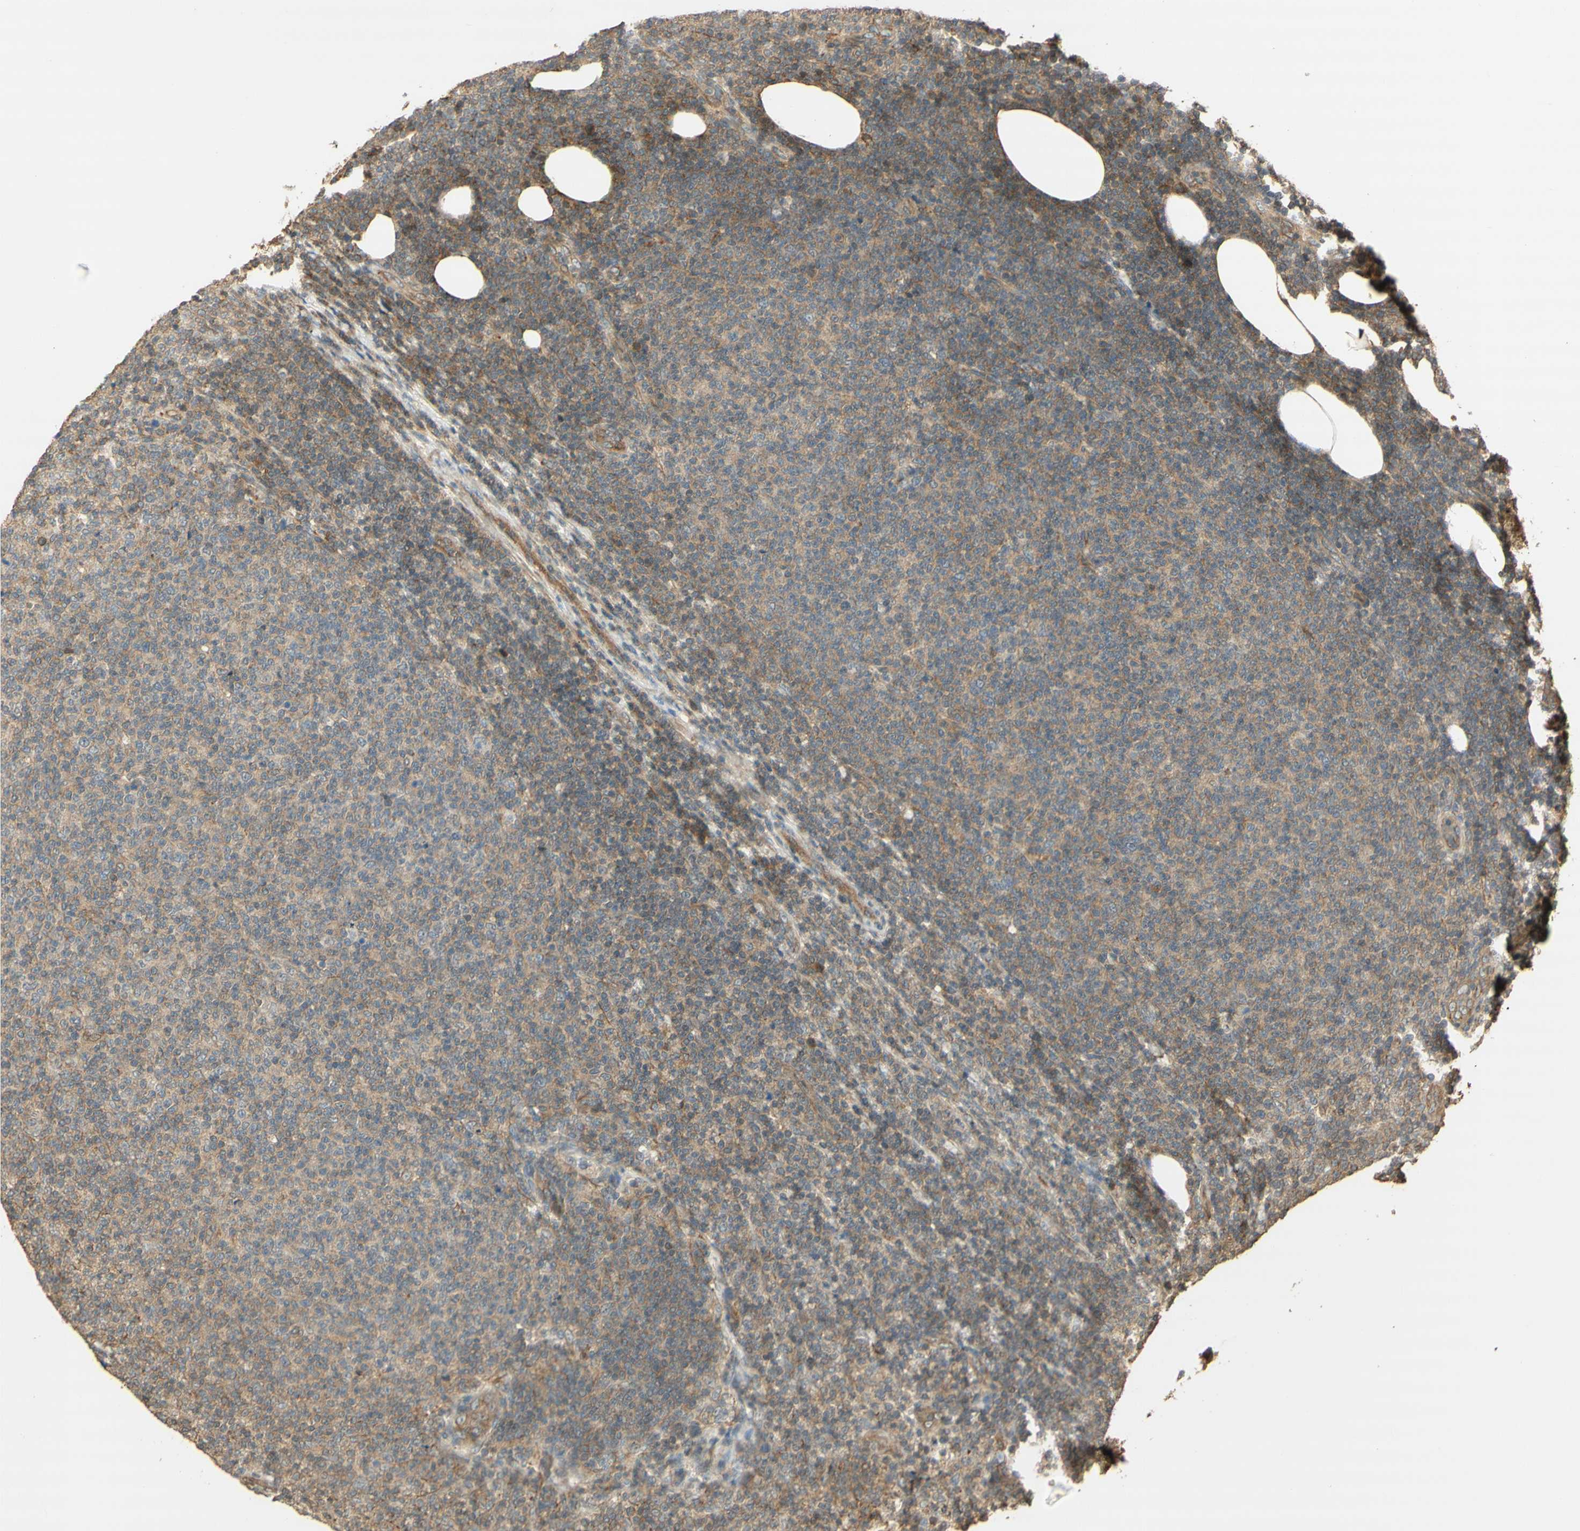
{"staining": {"intensity": "weak", "quantity": ">75%", "location": "cytoplasmic/membranous"}, "tissue": "lymphoma", "cell_type": "Tumor cells", "image_type": "cancer", "snomed": [{"axis": "morphology", "description": "Malignant lymphoma, non-Hodgkin's type, Low grade"}, {"axis": "topography", "description": "Lymph node"}], "caption": "Immunohistochemical staining of human lymphoma shows low levels of weak cytoplasmic/membranous positivity in about >75% of tumor cells.", "gene": "AGER", "patient": {"sex": "male", "age": 66}}